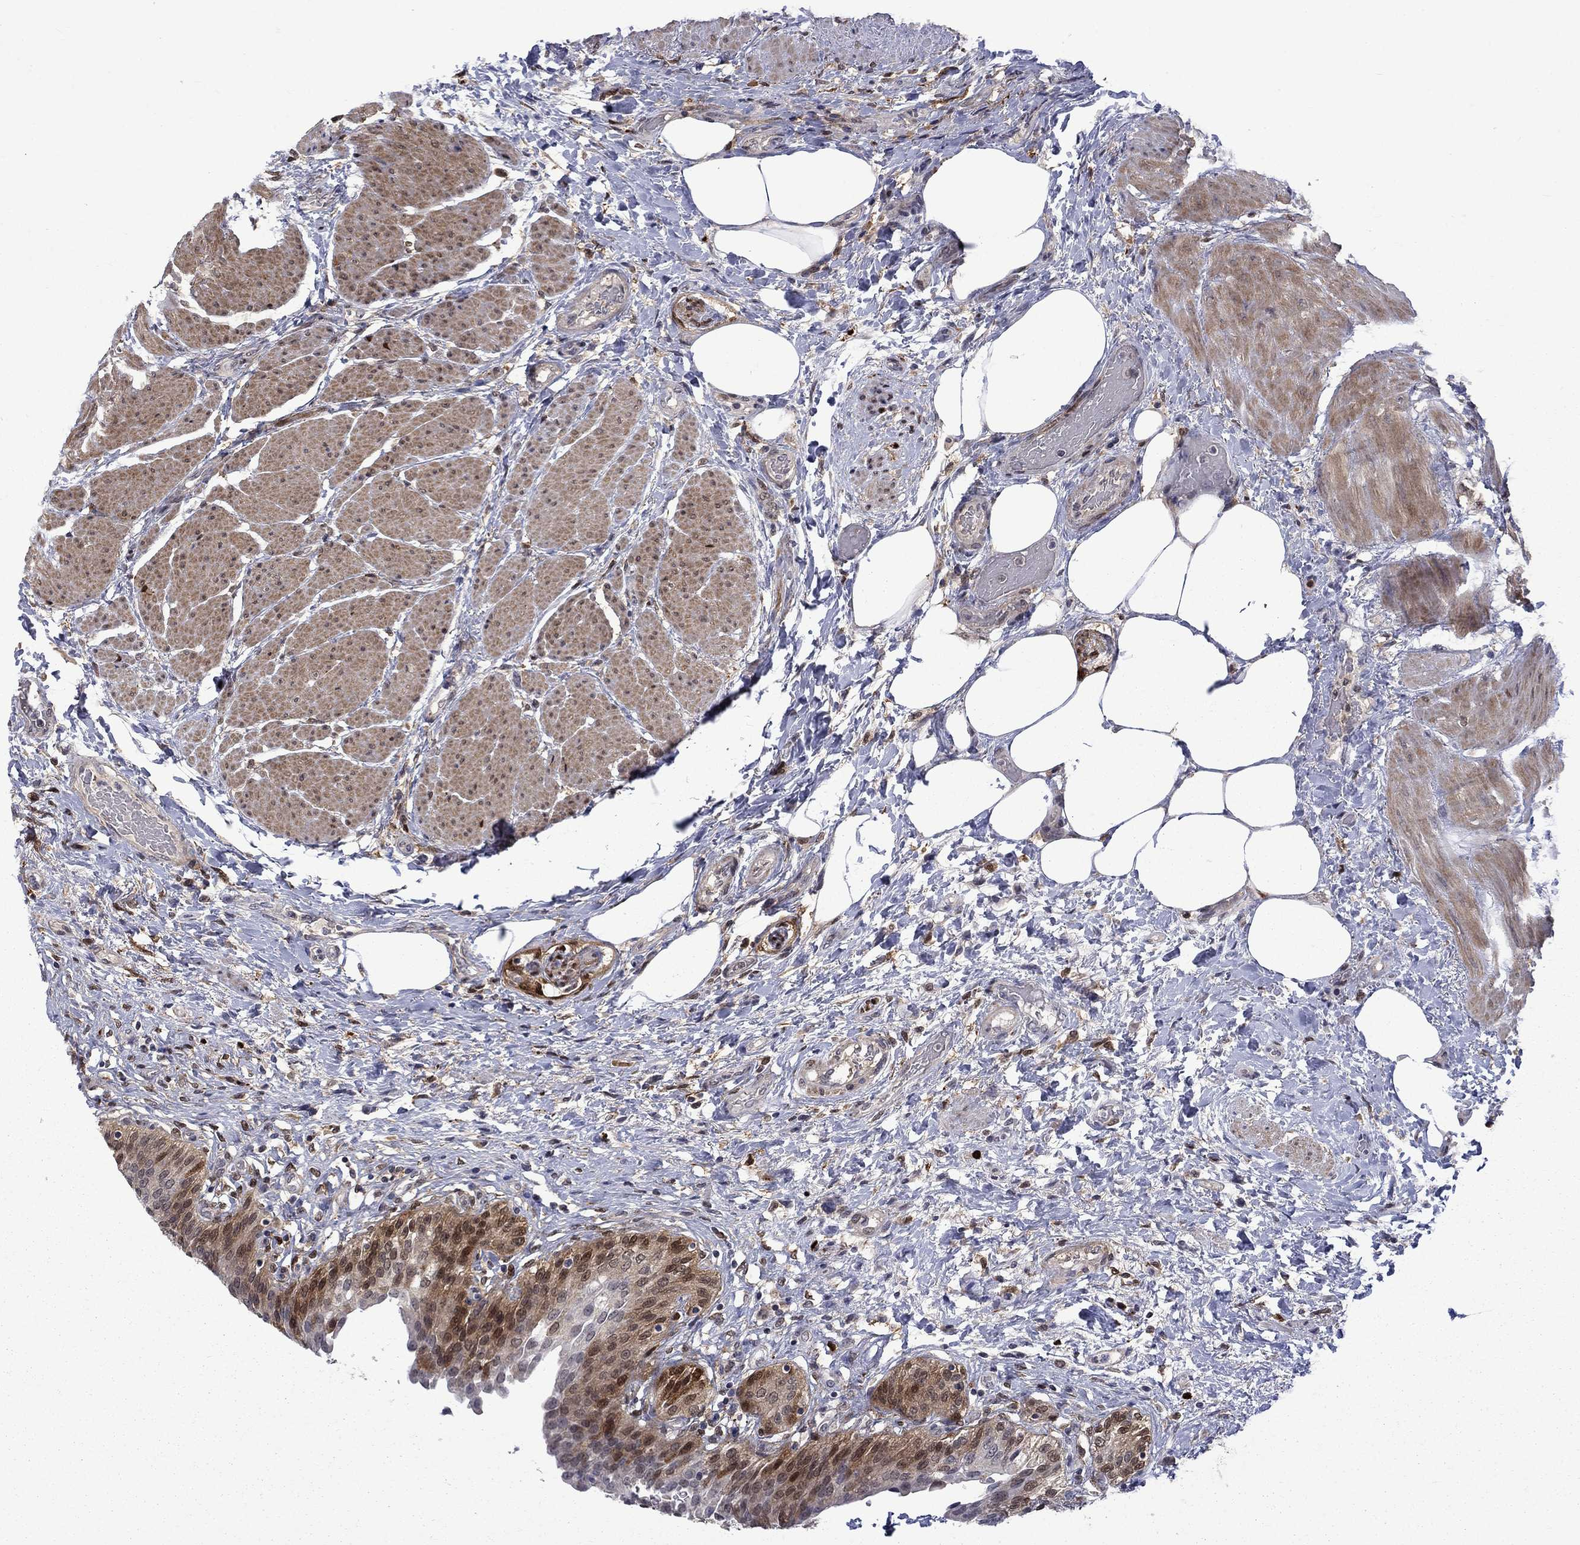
{"staining": {"intensity": "strong", "quantity": "<25%", "location": "nuclear"}, "tissue": "urinary bladder", "cell_type": "Urothelial cells", "image_type": "normal", "snomed": [{"axis": "morphology", "description": "Normal tissue, NOS"}, {"axis": "morphology", "description": "Metaplasia, NOS"}, {"axis": "topography", "description": "Urinary bladder"}], "caption": "A micrograph of human urinary bladder stained for a protein demonstrates strong nuclear brown staining in urothelial cells.", "gene": "CBR1", "patient": {"sex": "male", "age": 68}}